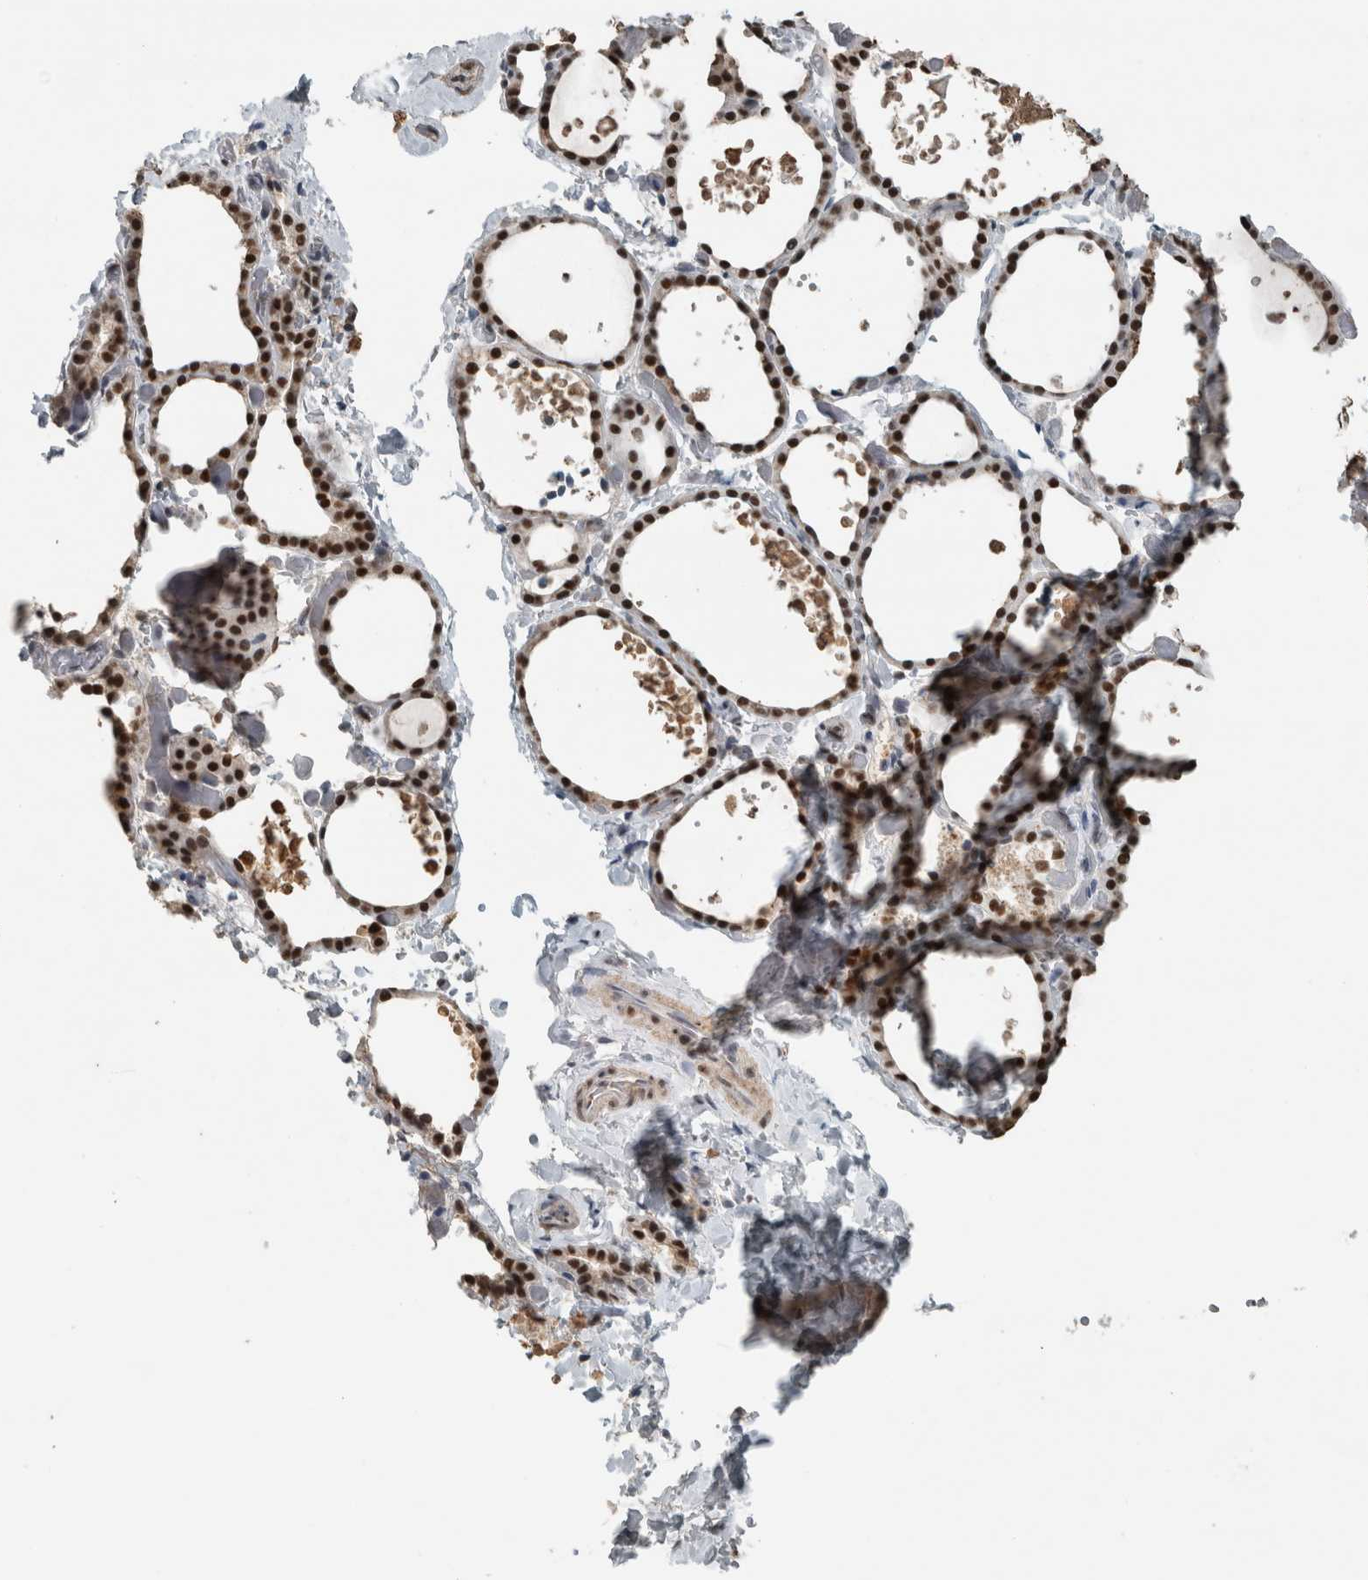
{"staining": {"intensity": "strong", "quantity": ">75%", "location": "nuclear"}, "tissue": "thyroid gland", "cell_type": "Glandular cells", "image_type": "normal", "snomed": [{"axis": "morphology", "description": "Normal tissue, NOS"}, {"axis": "topography", "description": "Thyroid gland"}], "caption": "Thyroid gland was stained to show a protein in brown. There is high levels of strong nuclear staining in about >75% of glandular cells. The staining was performed using DAB, with brown indicating positive protein expression. Nuclei are stained blue with hematoxylin.", "gene": "ZNF24", "patient": {"sex": "female", "age": 44}}